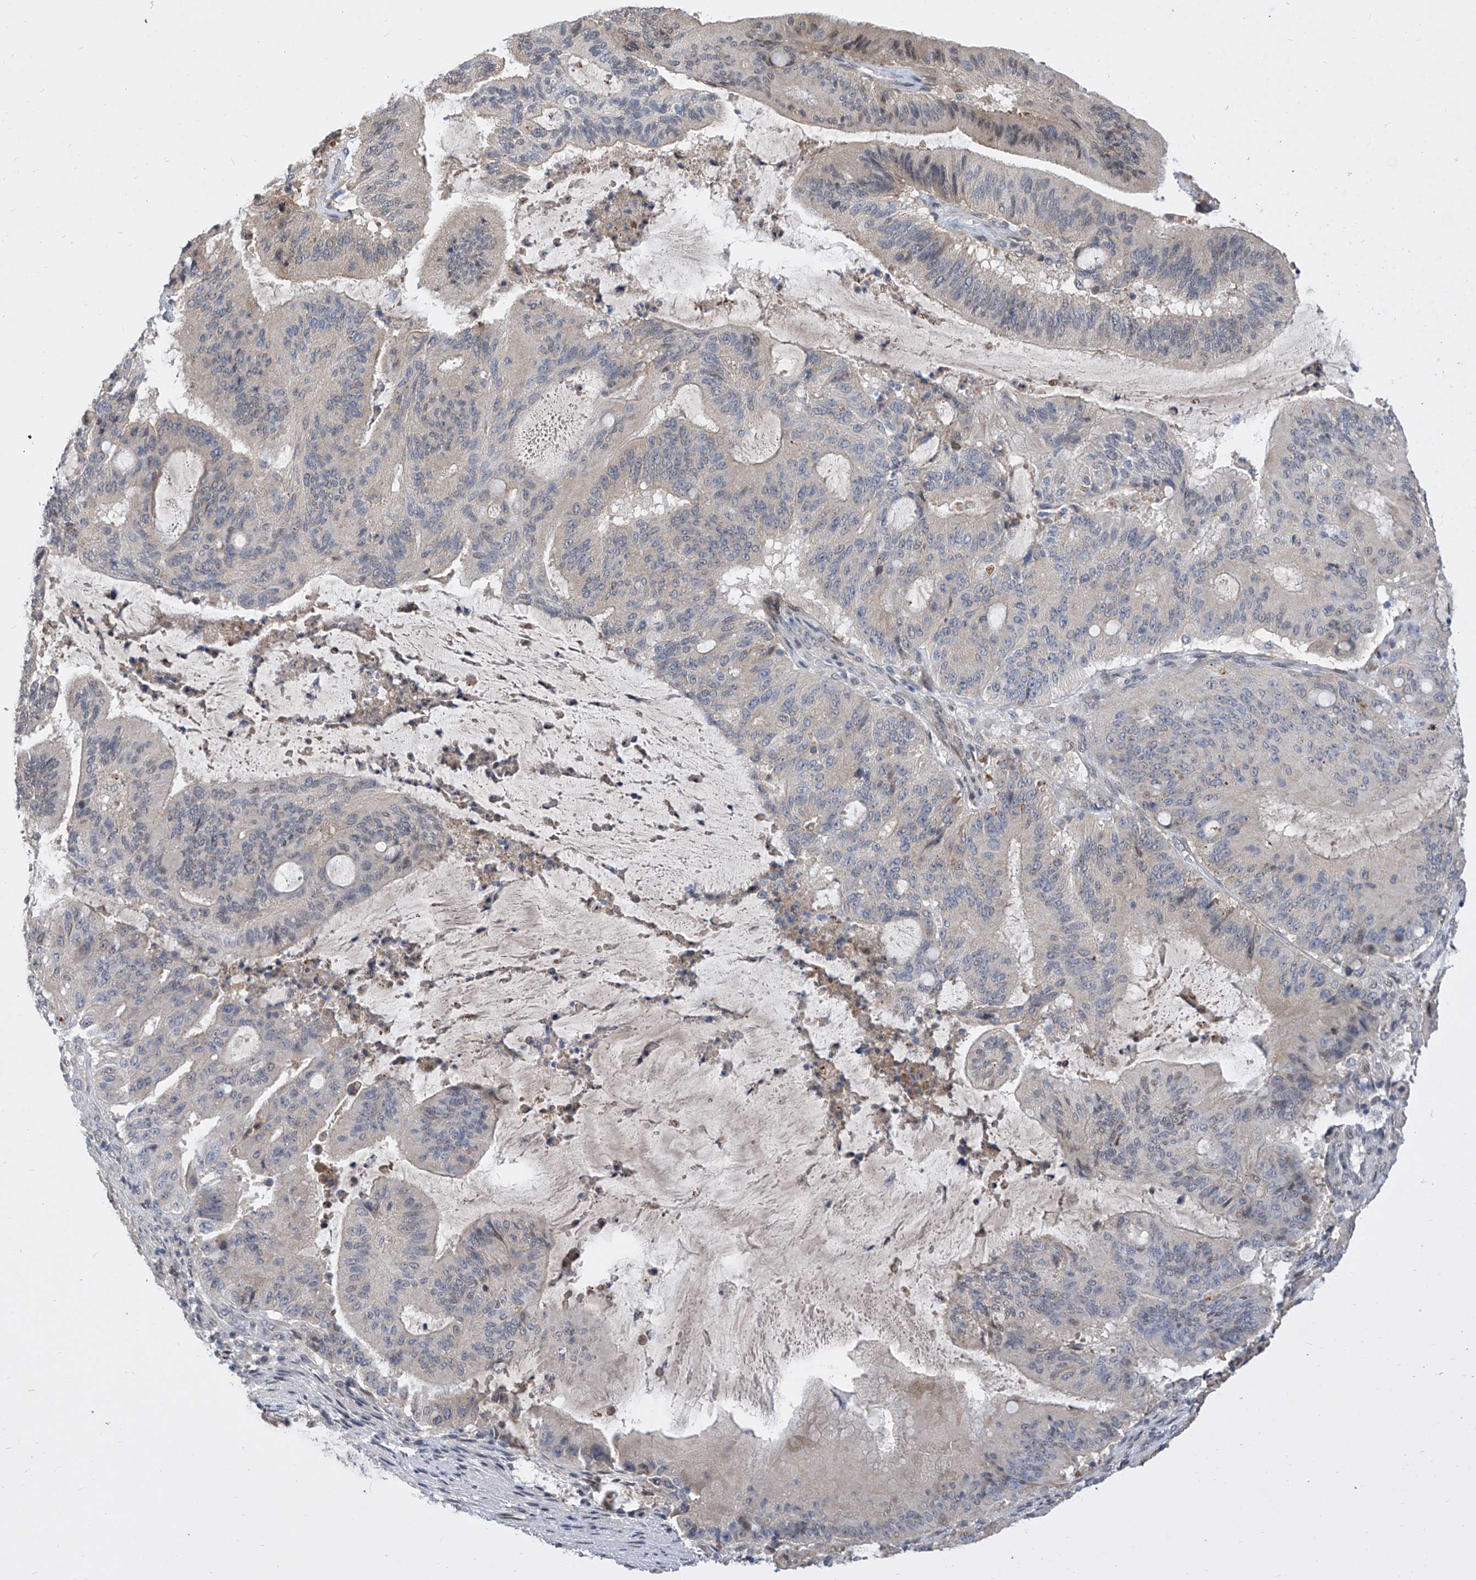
{"staining": {"intensity": "weak", "quantity": "<25%", "location": "cytoplasmic/membranous"}, "tissue": "liver cancer", "cell_type": "Tumor cells", "image_type": "cancer", "snomed": [{"axis": "morphology", "description": "Normal tissue, NOS"}, {"axis": "morphology", "description": "Cholangiocarcinoma"}, {"axis": "topography", "description": "Liver"}, {"axis": "topography", "description": "Peripheral nerve tissue"}], "caption": "Human liver cholangiocarcinoma stained for a protein using IHC exhibits no staining in tumor cells.", "gene": "CETN2", "patient": {"sex": "female", "age": 73}}